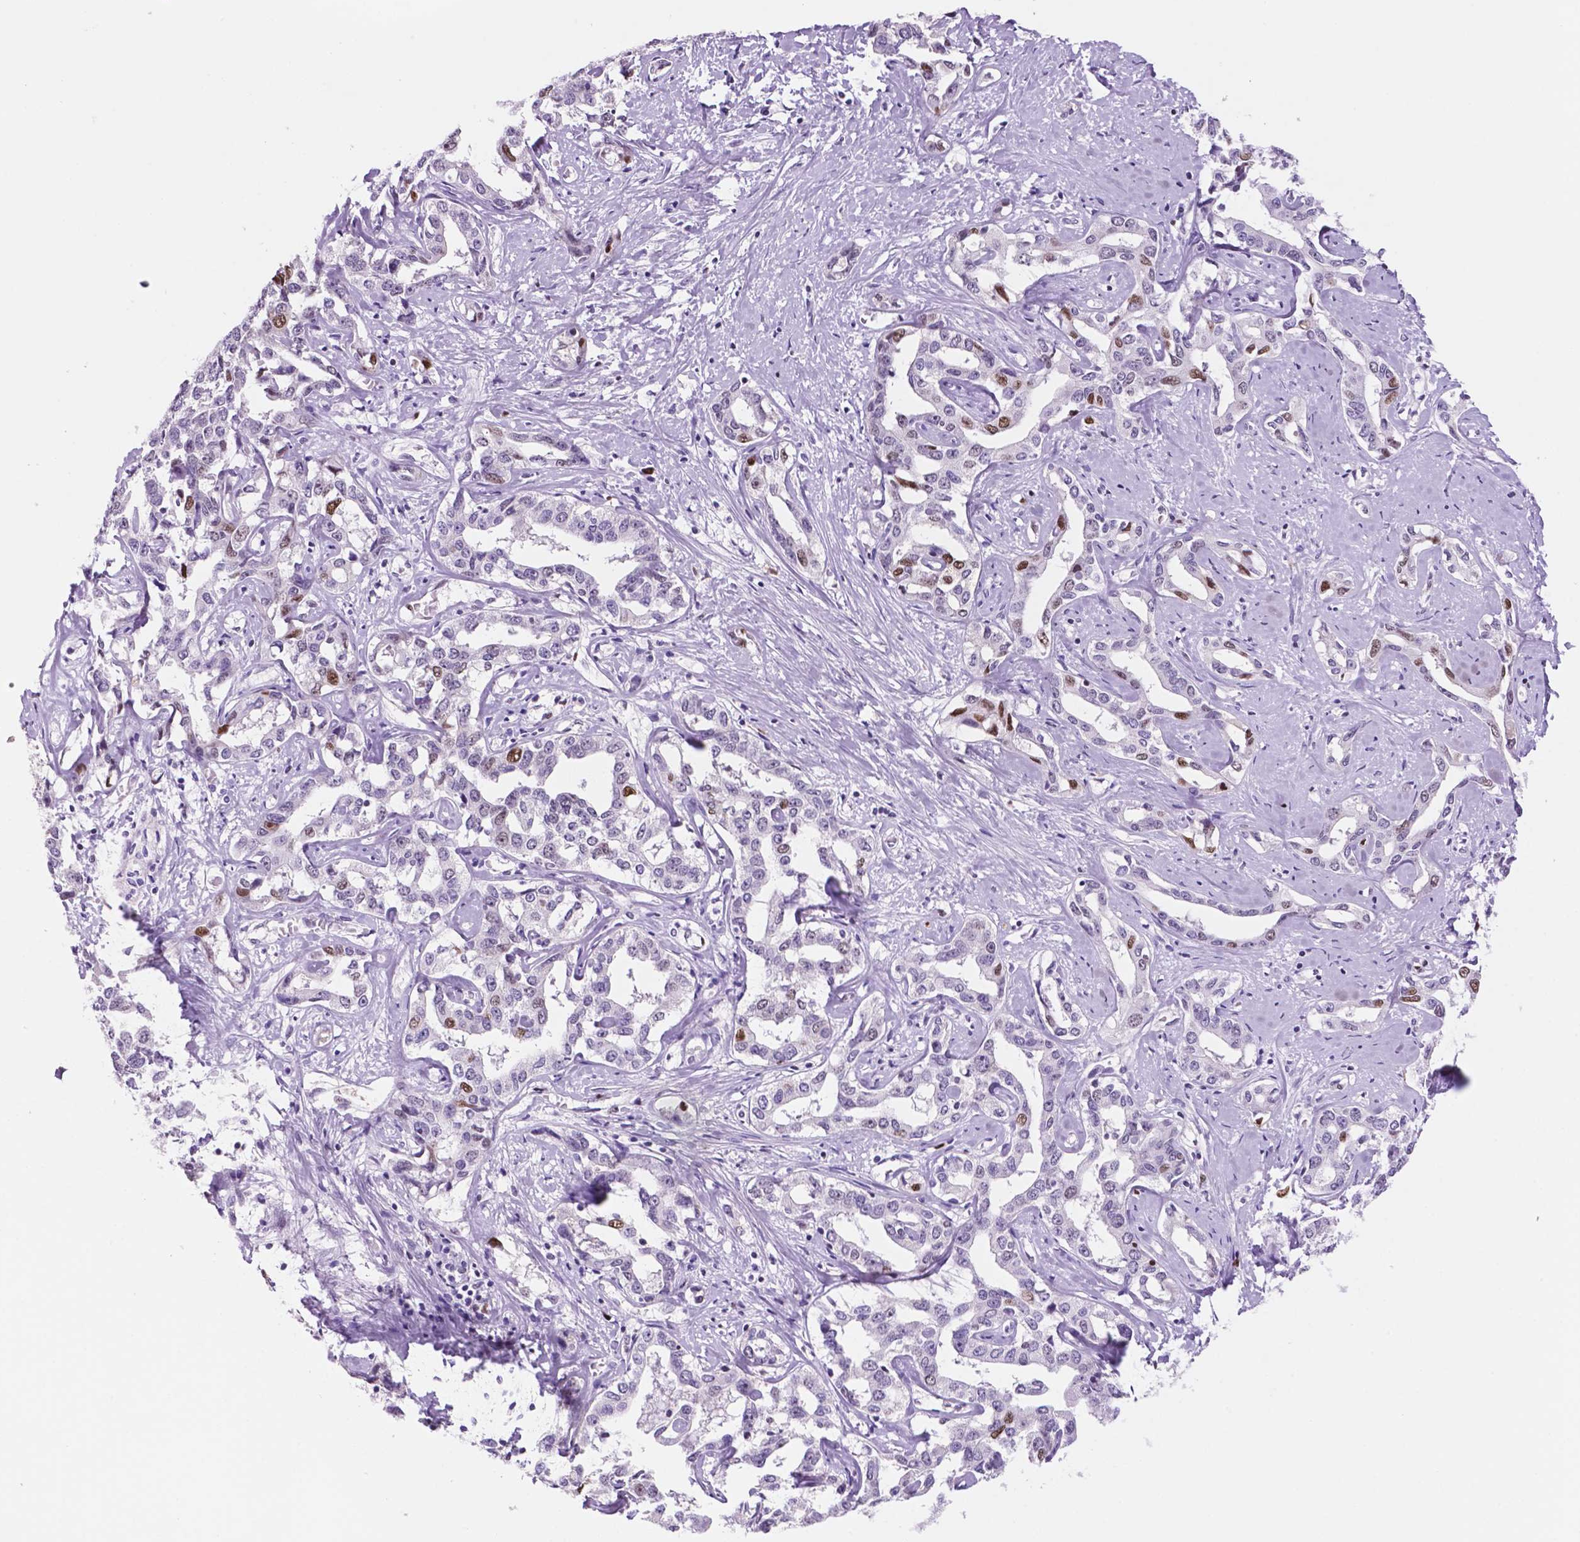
{"staining": {"intensity": "moderate", "quantity": "<25%", "location": "nuclear"}, "tissue": "liver cancer", "cell_type": "Tumor cells", "image_type": "cancer", "snomed": [{"axis": "morphology", "description": "Cholangiocarcinoma"}, {"axis": "topography", "description": "Liver"}], "caption": "A photomicrograph of human liver cancer (cholangiocarcinoma) stained for a protein exhibits moderate nuclear brown staining in tumor cells.", "gene": "NCAPH2", "patient": {"sex": "male", "age": 59}}